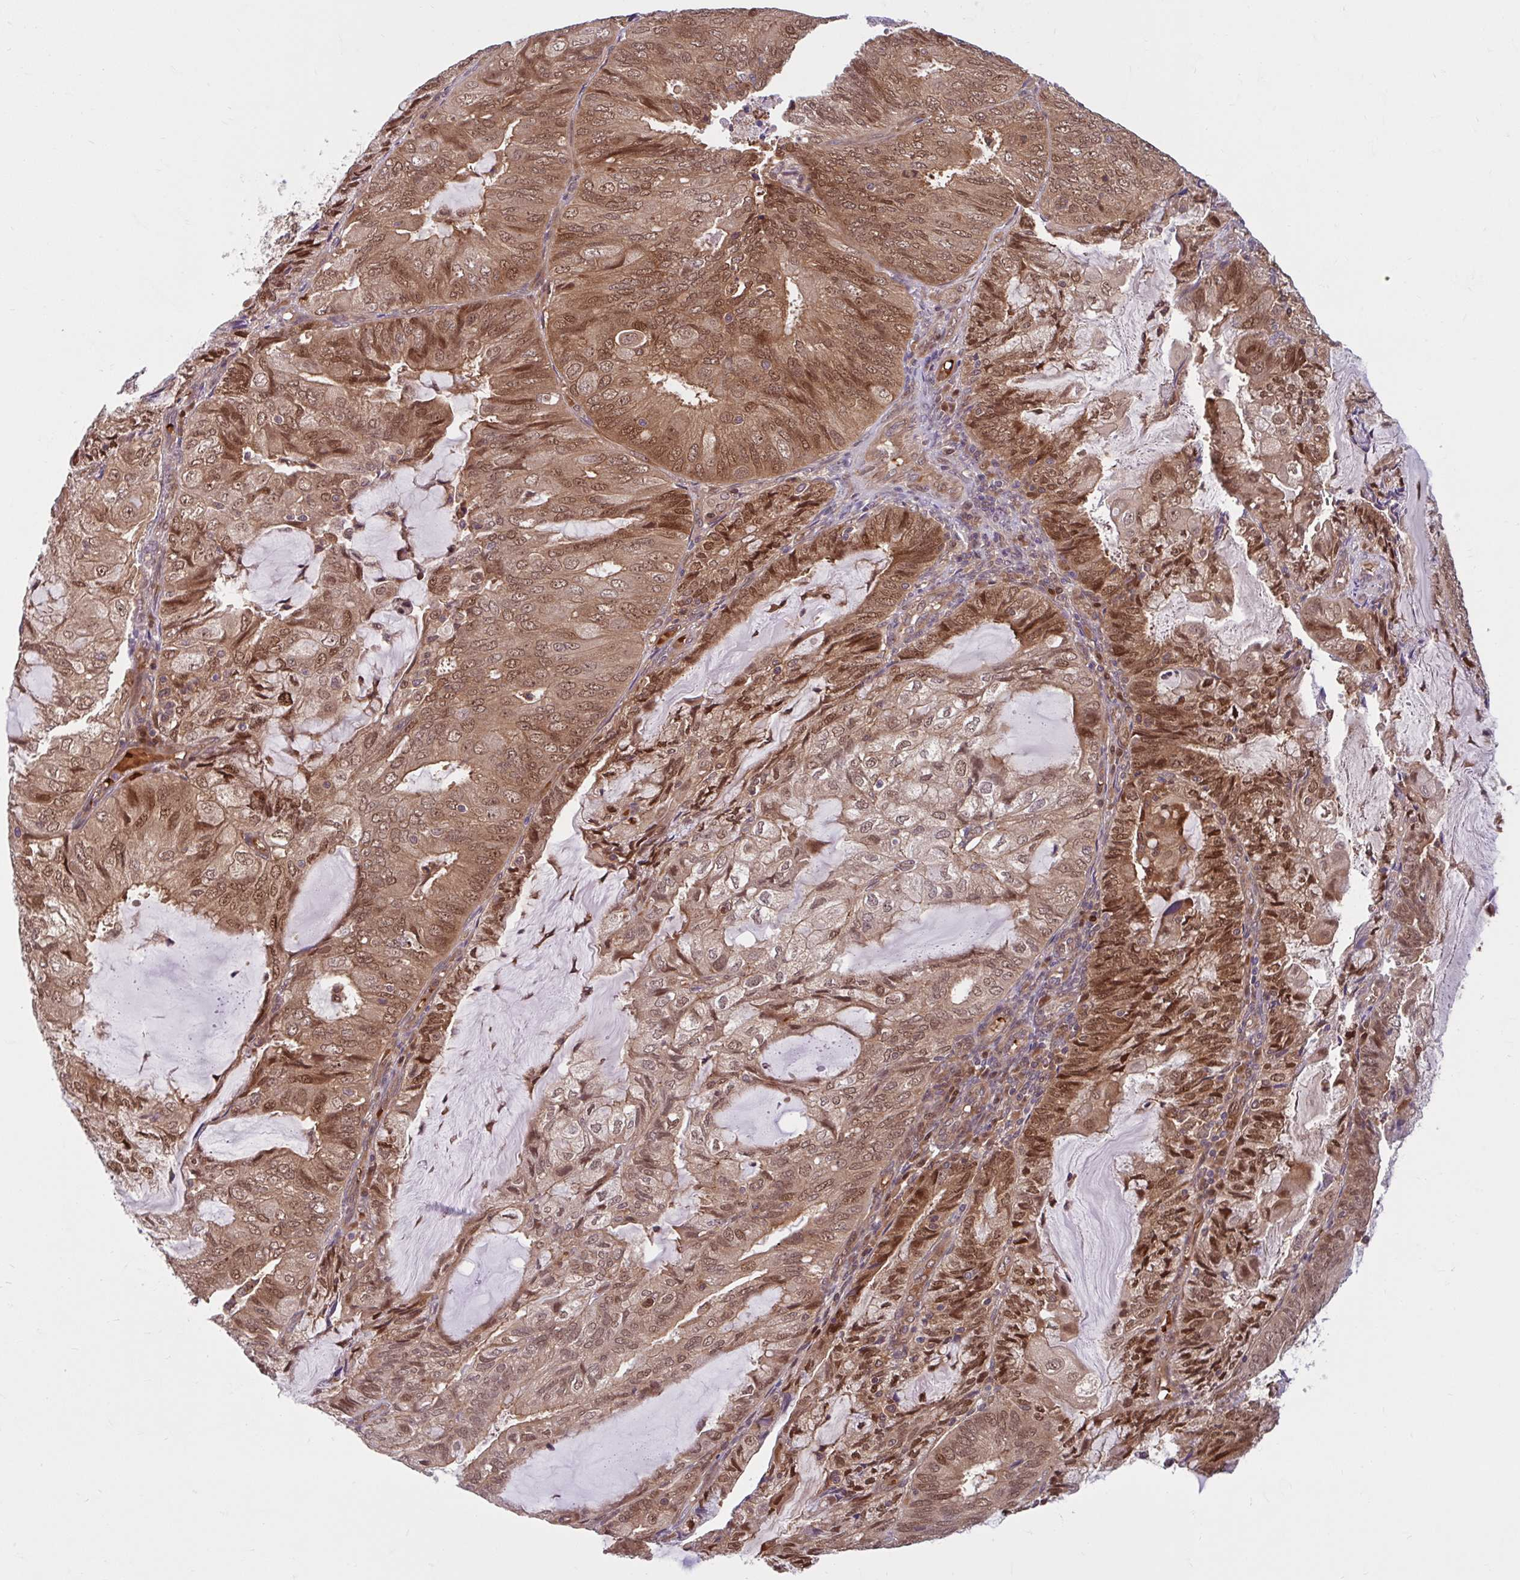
{"staining": {"intensity": "strong", "quantity": ">75%", "location": "cytoplasmic/membranous,nuclear"}, "tissue": "endometrial cancer", "cell_type": "Tumor cells", "image_type": "cancer", "snomed": [{"axis": "morphology", "description": "Adenocarcinoma, NOS"}, {"axis": "topography", "description": "Endometrium"}], "caption": "A high amount of strong cytoplasmic/membranous and nuclear positivity is identified in approximately >75% of tumor cells in adenocarcinoma (endometrial) tissue.", "gene": "HMBS", "patient": {"sex": "female", "age": 81}}